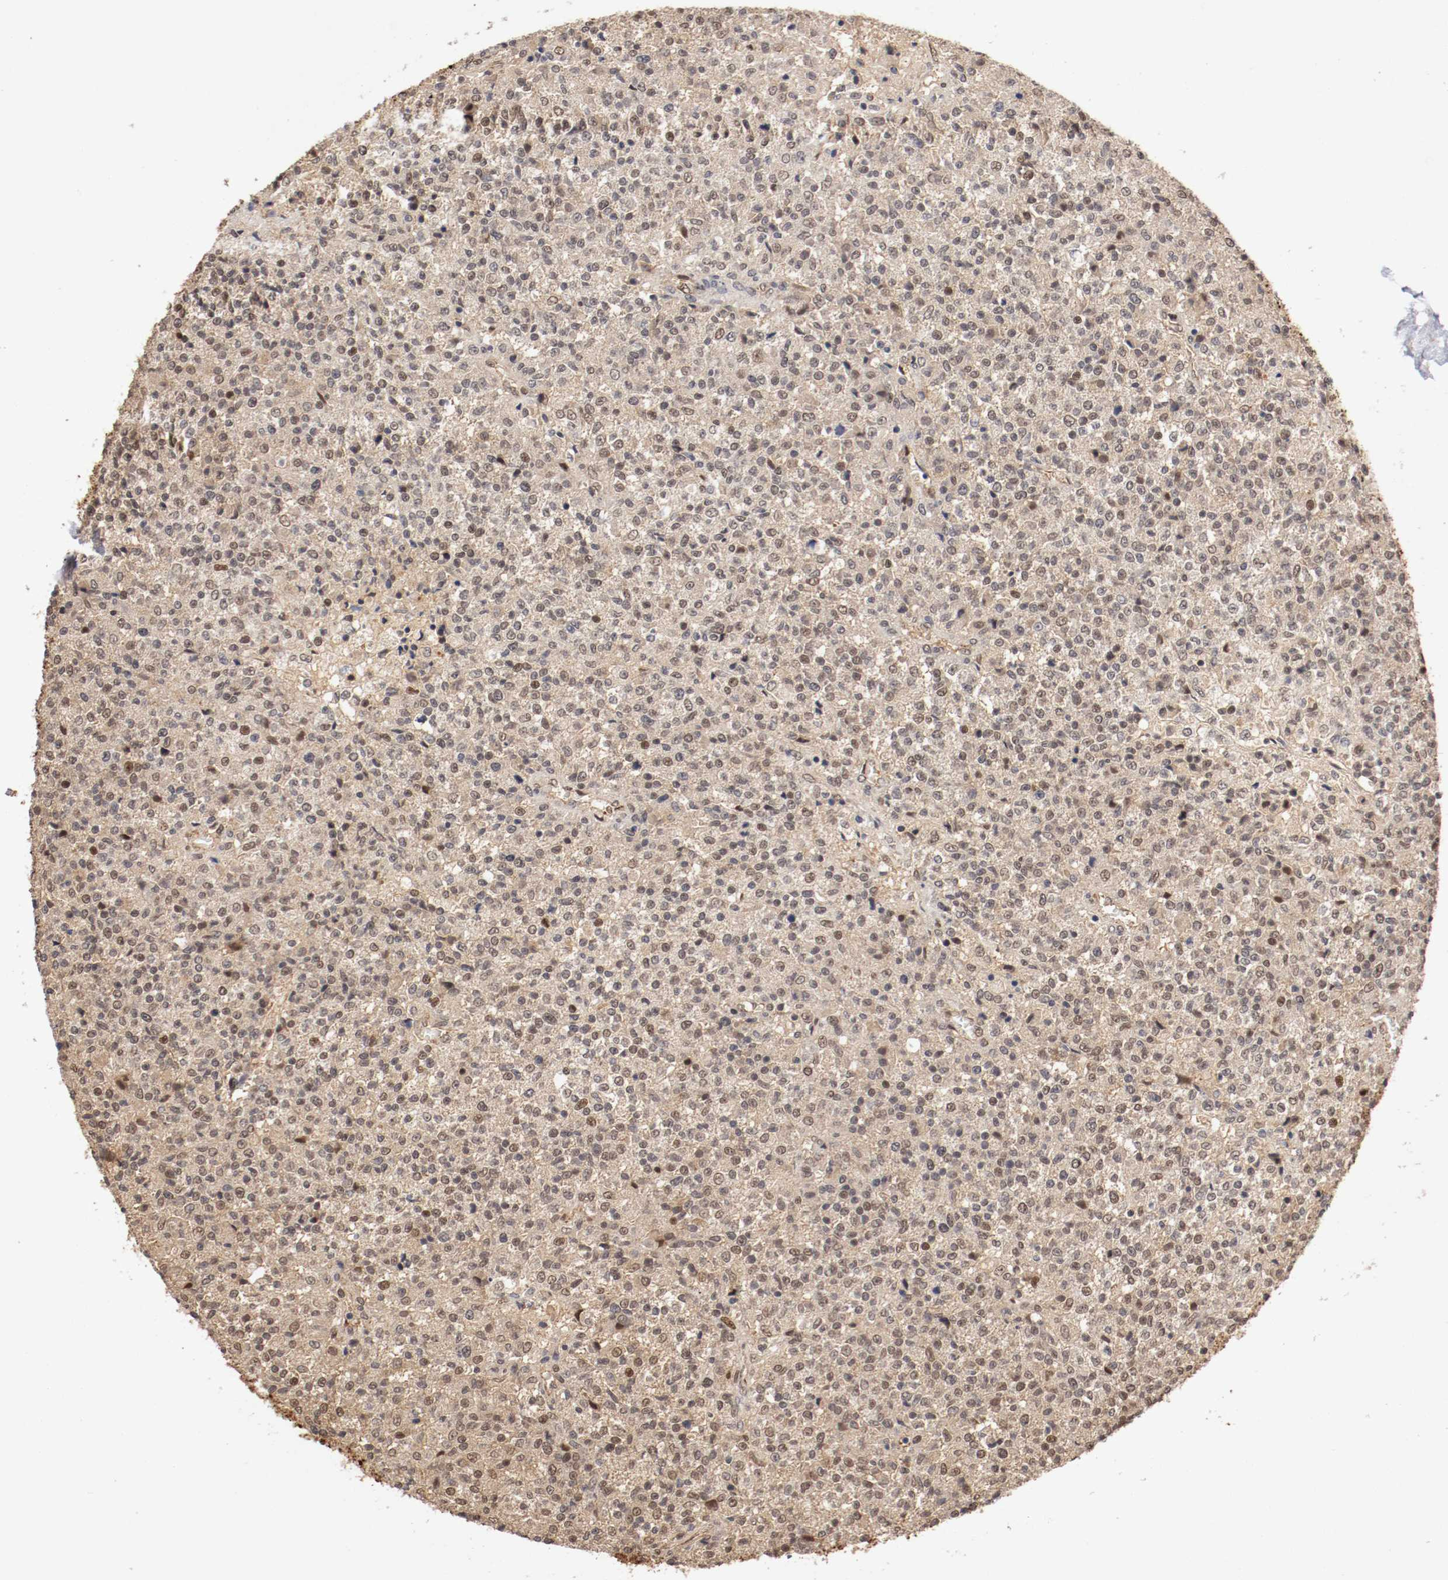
{"staining": {"intensity": "weak", "quantity": ">75%", "location": "cytoplasmic/membranous,nuclear"}, "tissue": "testis cancer", "cell_type": "Tumor cells", "image_type": "cancer", "snomed": [{"axis": "morphology", "description": "Seminoma, NOS"}, {"axis": "topography", "description": "Testis"}], "caption": "DAB (3,3'-diaminobenzidine) immunohistochemical staining of human testis cancer (seminoma) shows weak cytoplasmic/membranous and nuclear protein positivity in about >75% of tumor cells.", "gene": "DNMT3B", "patient": {"sex": "male", "age": 59}}